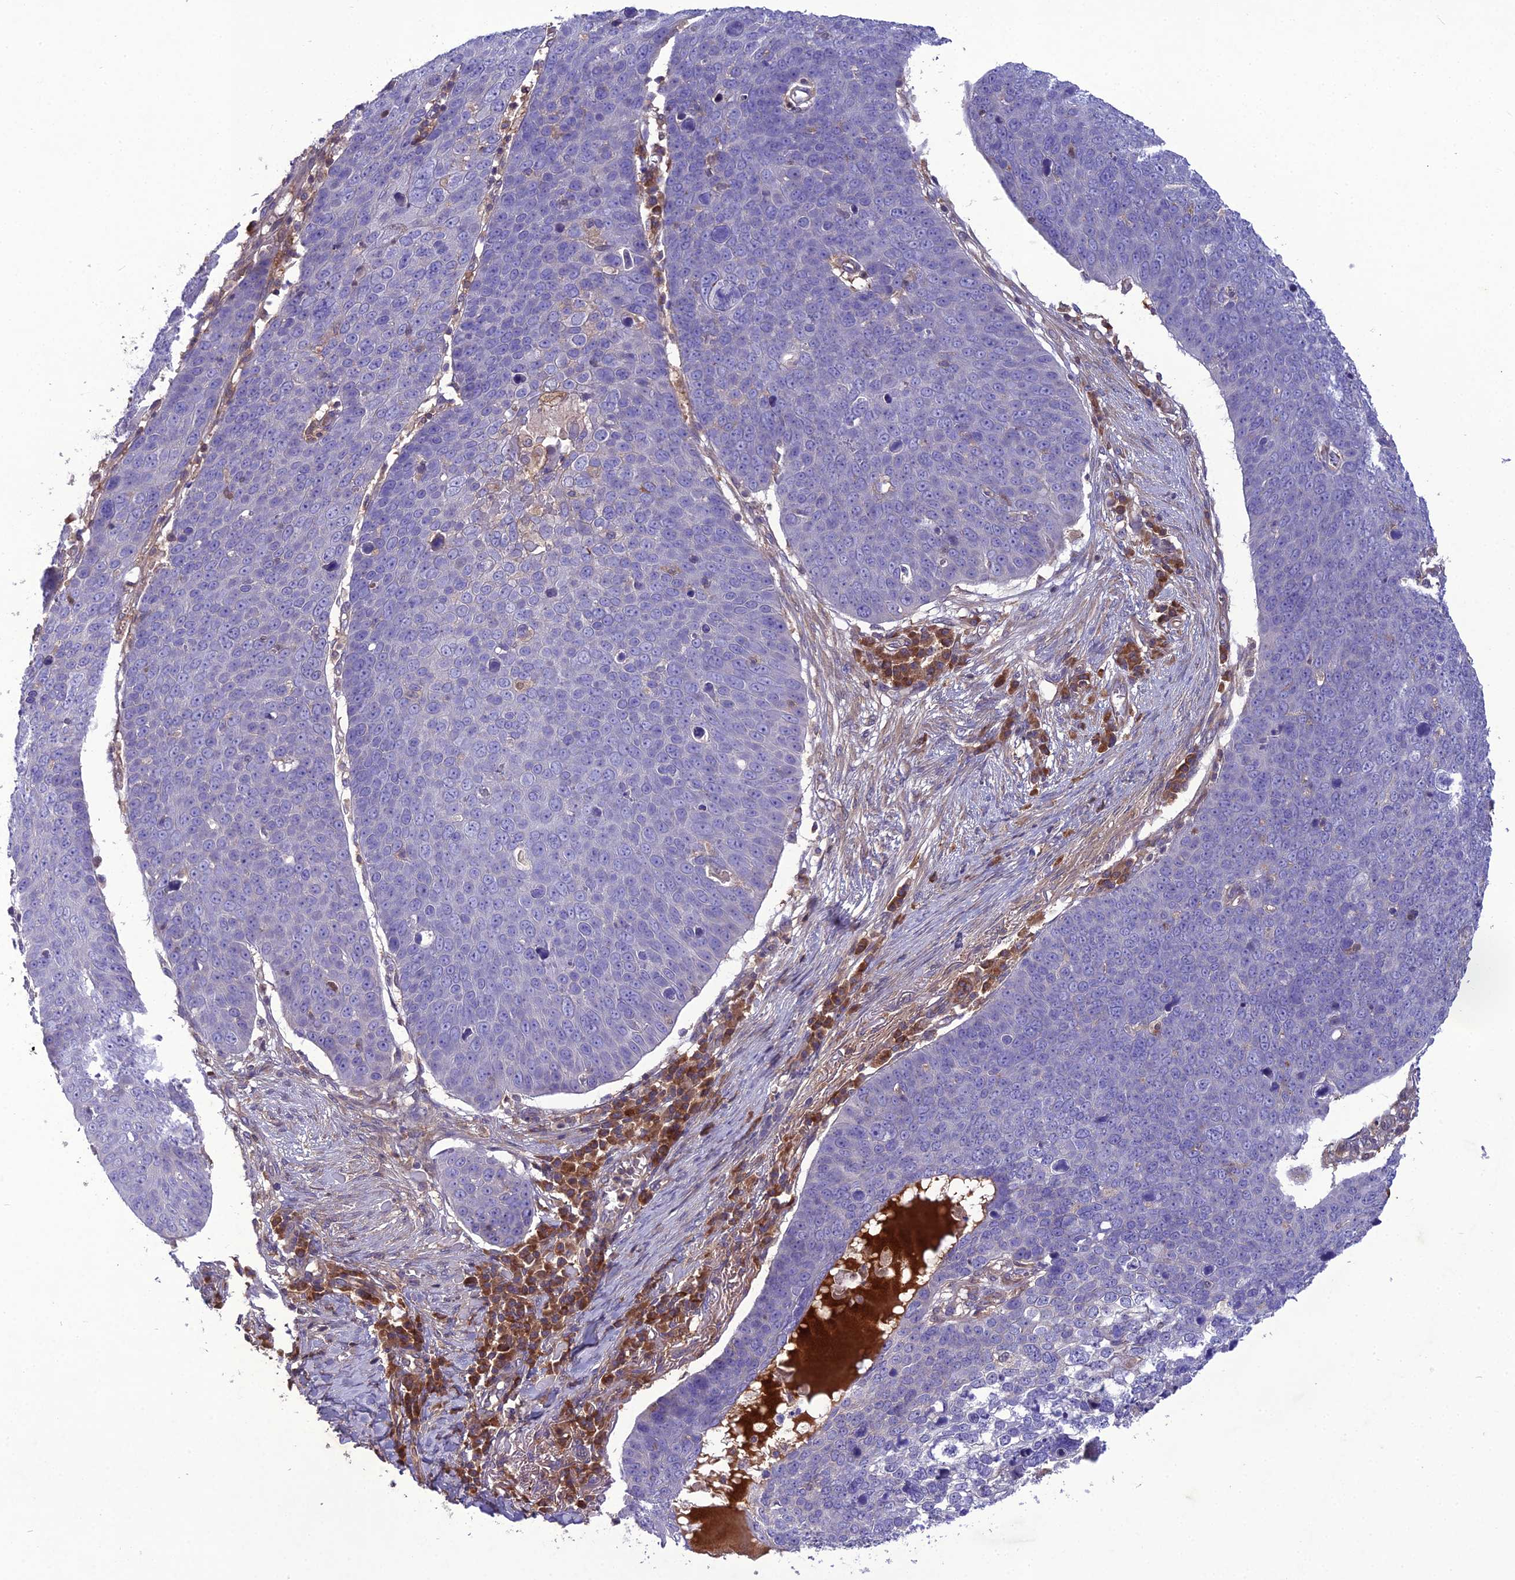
{"staining": {"intensity": "negative", "quantity": "none", "location": "none"}, "tissue": "skin cancer", "cell_type": "Tumor cells", "image_type": "cancer", "snomed": [{"axis": "morphology", "description": "Squamous cell carcinoma, NOS"}, {"axis": "topography", "description": "Skin"}], "caption": "Skin cancer (squamous cell carcinoma) stained for a protein using IHC shows no staining tumor cells.", "gene": "GDF6", "patient": {"sex": "male", "age": 71}}